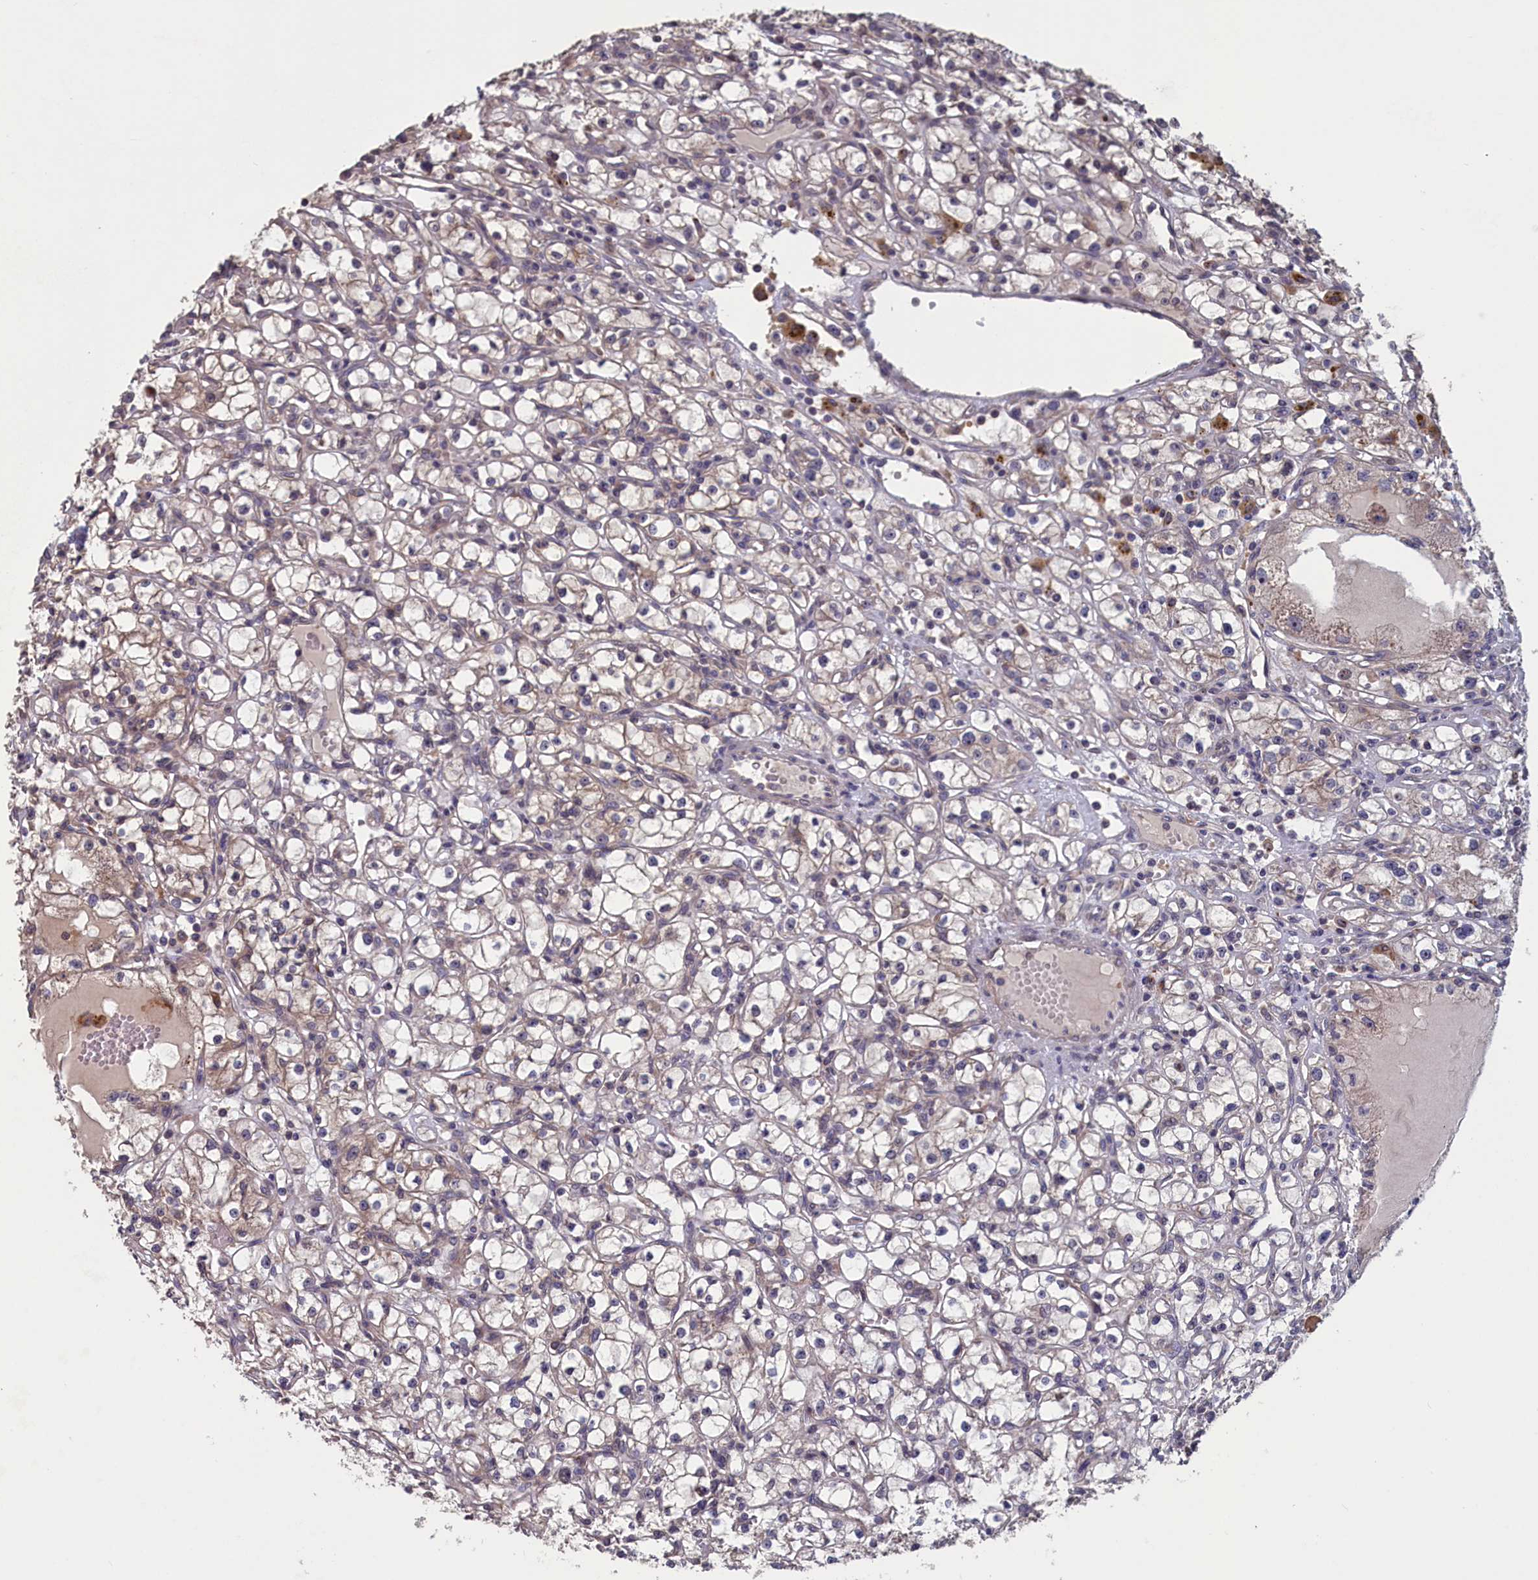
{"staining": {"intensity": "negative", "quantity": "none", "location": "none"}, "tissue": "renal cancer", "cell_type": "Tumor cells", "image_type": "cancer", "snomed": [{"axis": "morphology", "description": "Adenocarcinoma, NOS"}, {"axis": "topography", "description": "Kidney"}], "caption": "Renal adenocarcinoma was stained to show a protein in brown. There is no significant positivity in tumor cells.", "gene": "CACTIN", "patient": {"sex": "male", "age": 56}}